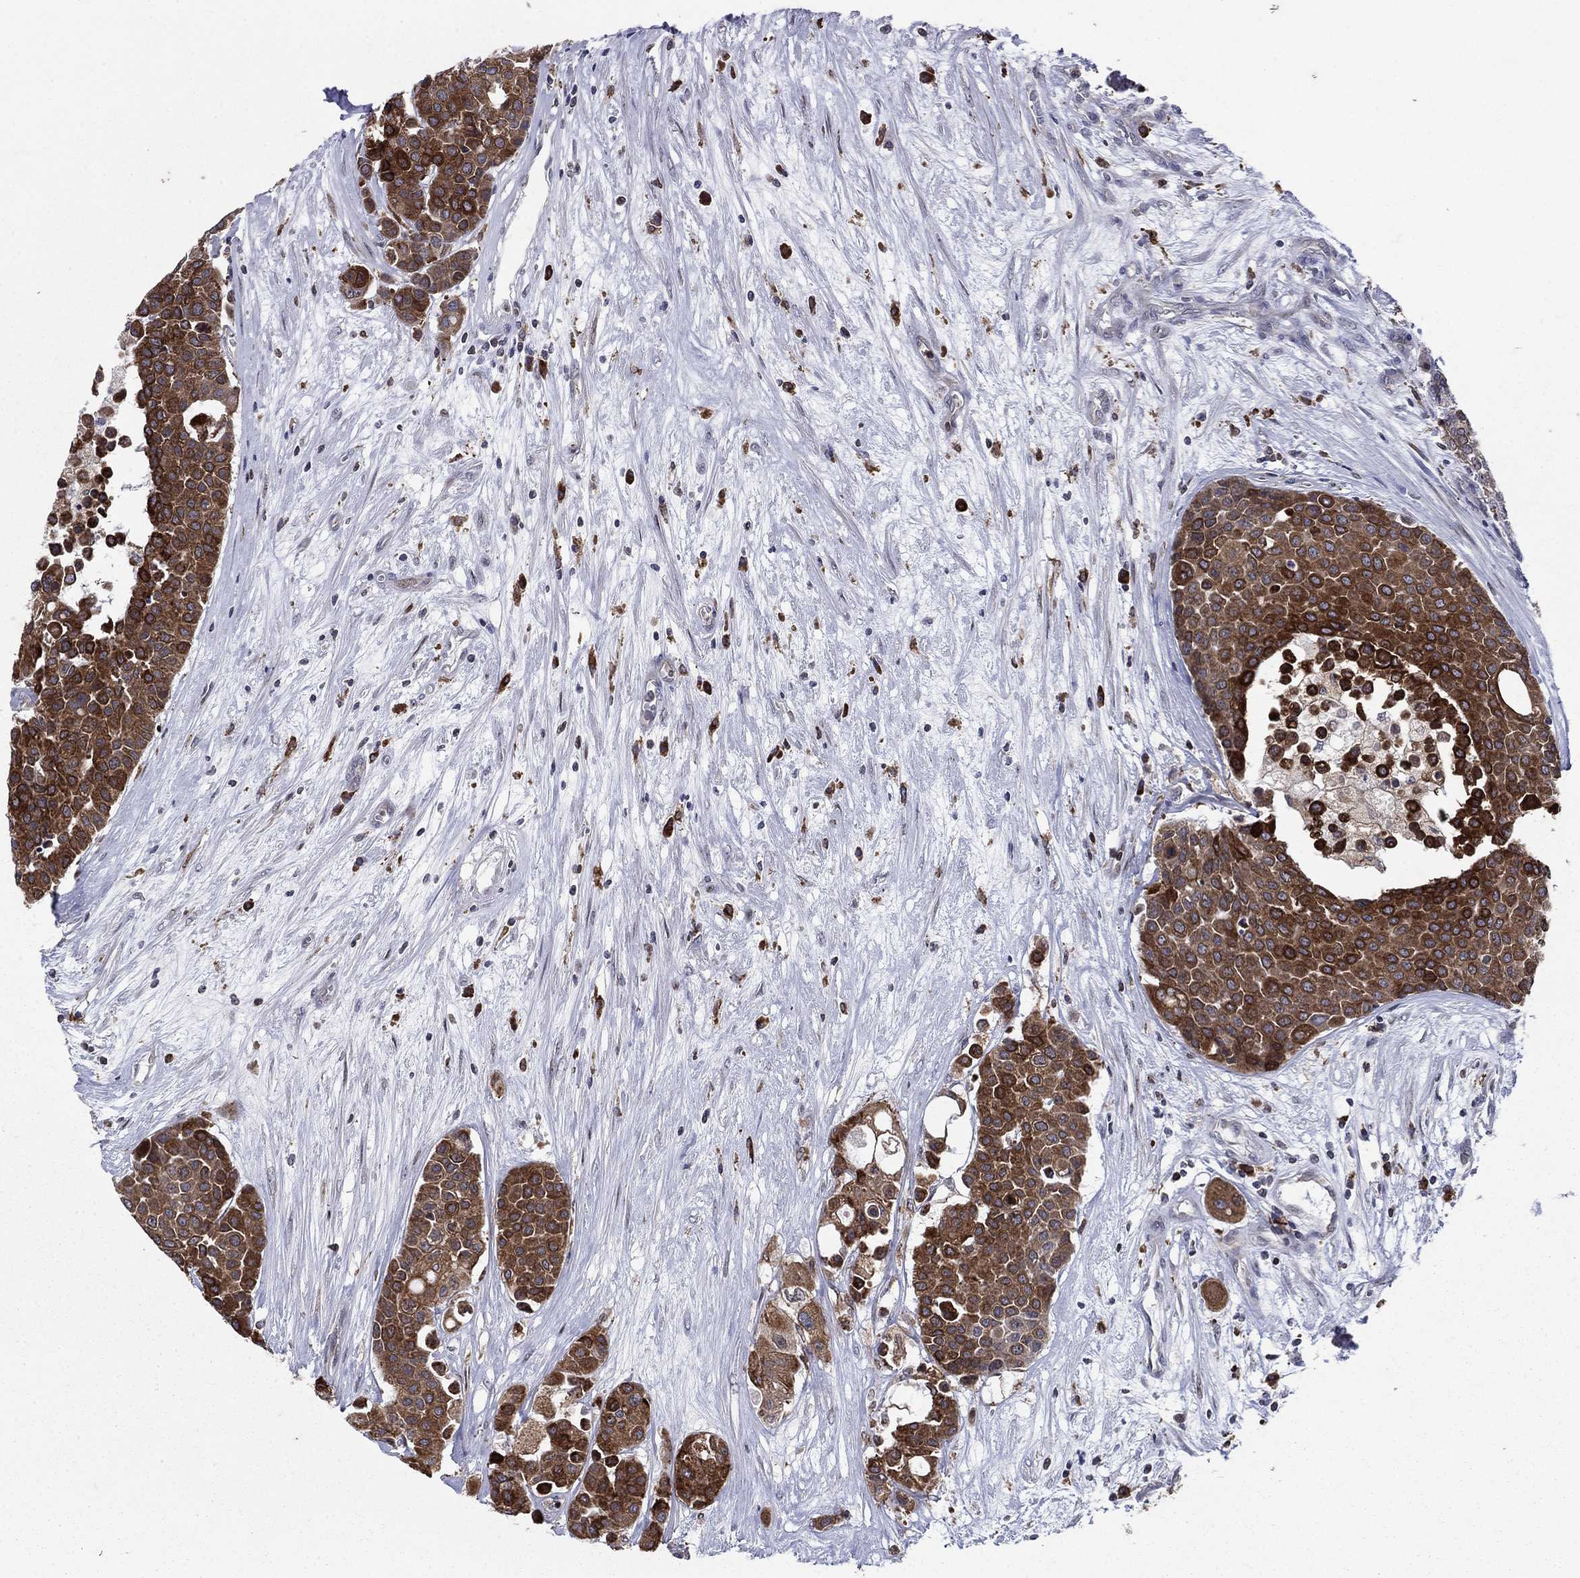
{"staining": {"intensity": "strong", "quantity": "25%-75%", "location": "cytoplasmic/membranous"}, "tissue": "carcinoid", "cell_type": "Tumor cells", "image_type": "cancer", "snomed": [{"axis": "morphology", "description": "Carcinoid, malignant, NOS"}, {"axis": "topography", "description": "Colon"}], "caption": "A high-resolution photomicrograph shows immunohistochemistry staining of carcinoid, which reveals strong cytoplasmic/membranous positivity in about 25%-75% of tumor cells.", "gene": "DHRS7", "patient": {"sex": "male", "age": 81}}